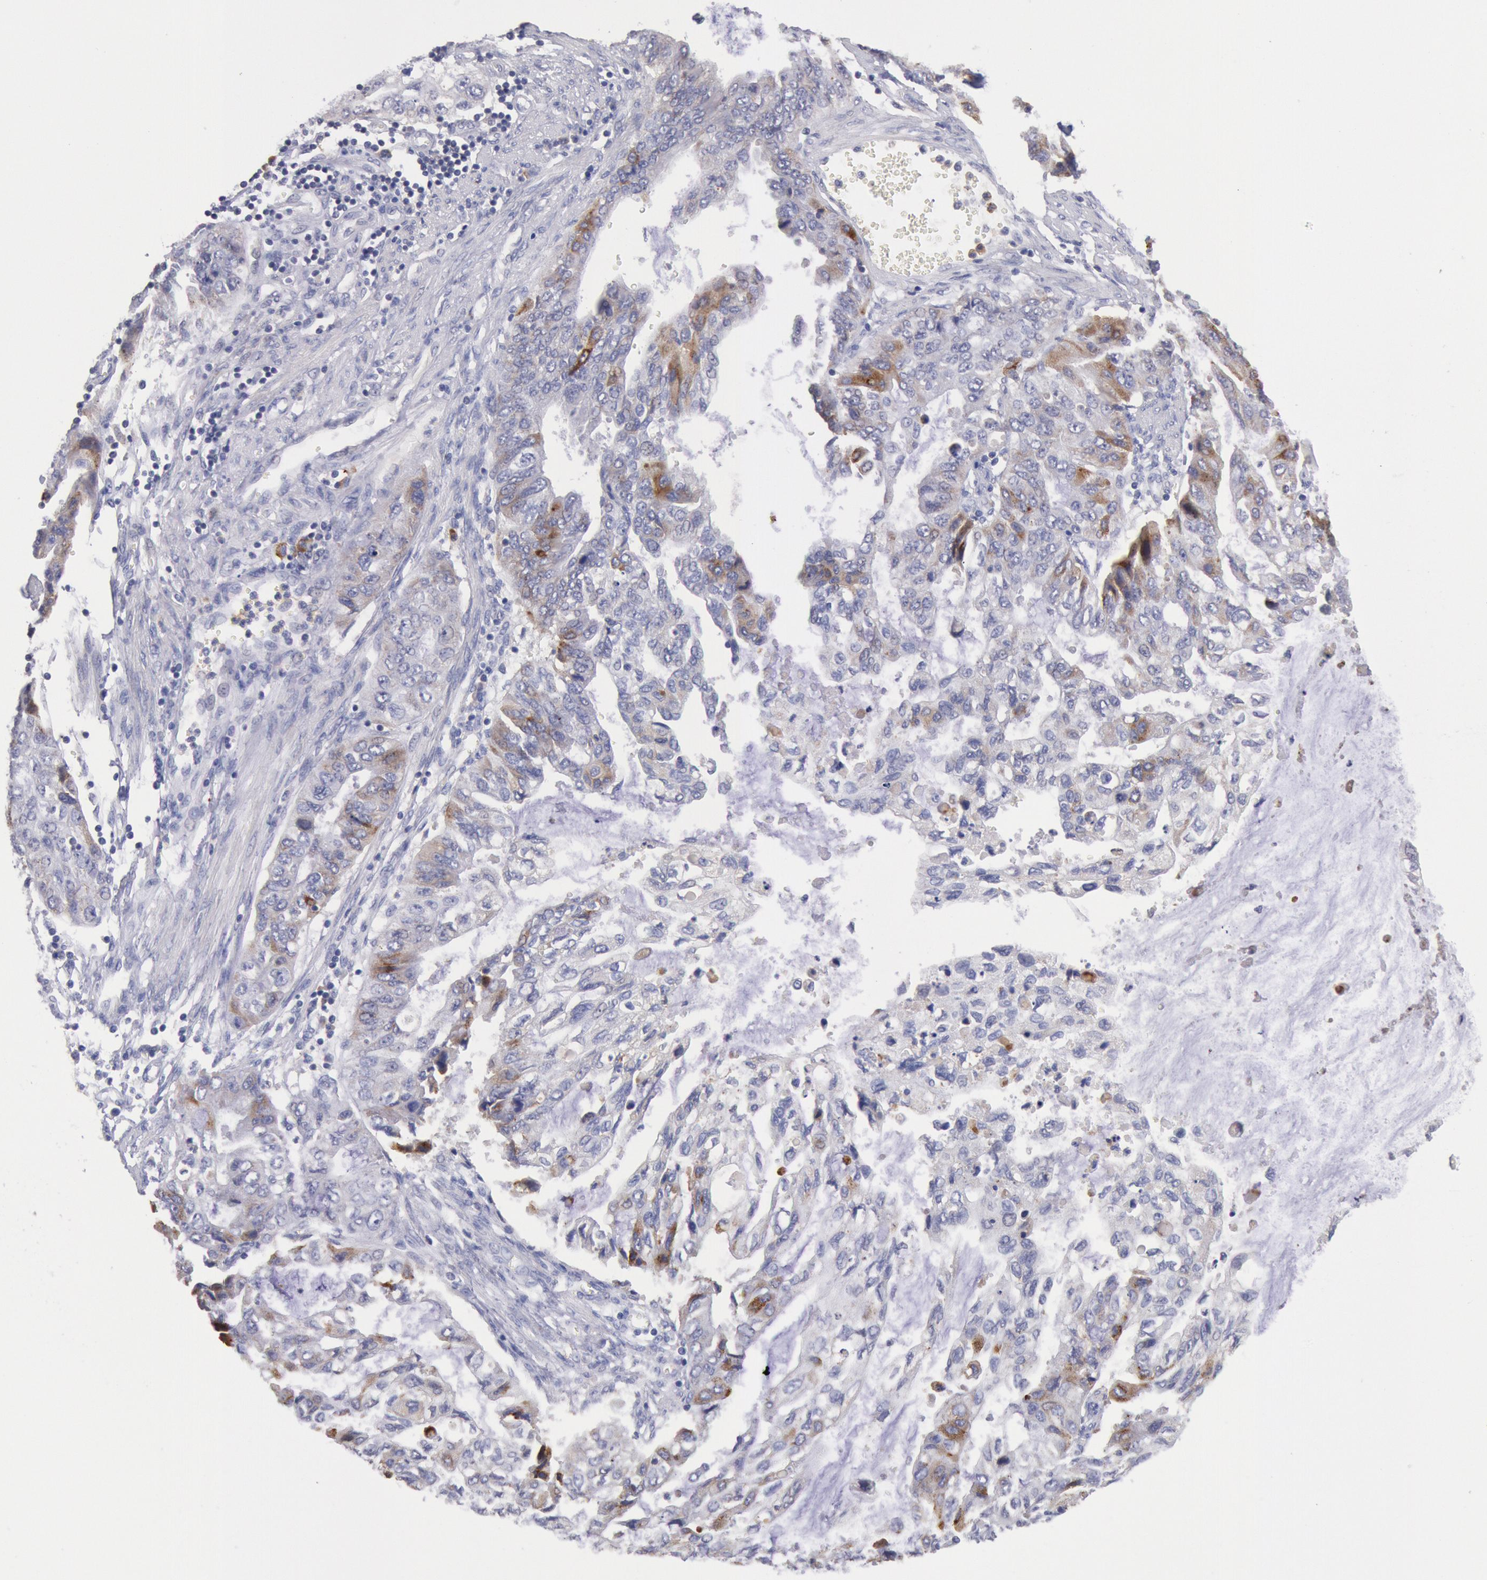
{"staining": {"intensity": "moderate", "quantity": "<25%", "location": "cytoplasmic/membranous"}, "tissue": "stomach cancer", "cell_type": "Tumor cells", "image_type": "cancer", "snomed": [{"axis": "morphology", "description": "Adenocarcinoma, NOS"}, {"axis": "topography", "description": "Stomach, upper"}], "caption": "IHC micrograph of neoplastic tissue: human stomach cancer (adenocarcinoma) stained using immunohistochemistry displays low levels of moderate protein expression localized specifically in the cytoplasmic/membranous of tumor cells, appearing as a cytoplasmic/membranous brown color.", "gene": "GAL3ST1", "patient": {"sex": "female", "age": 52}}